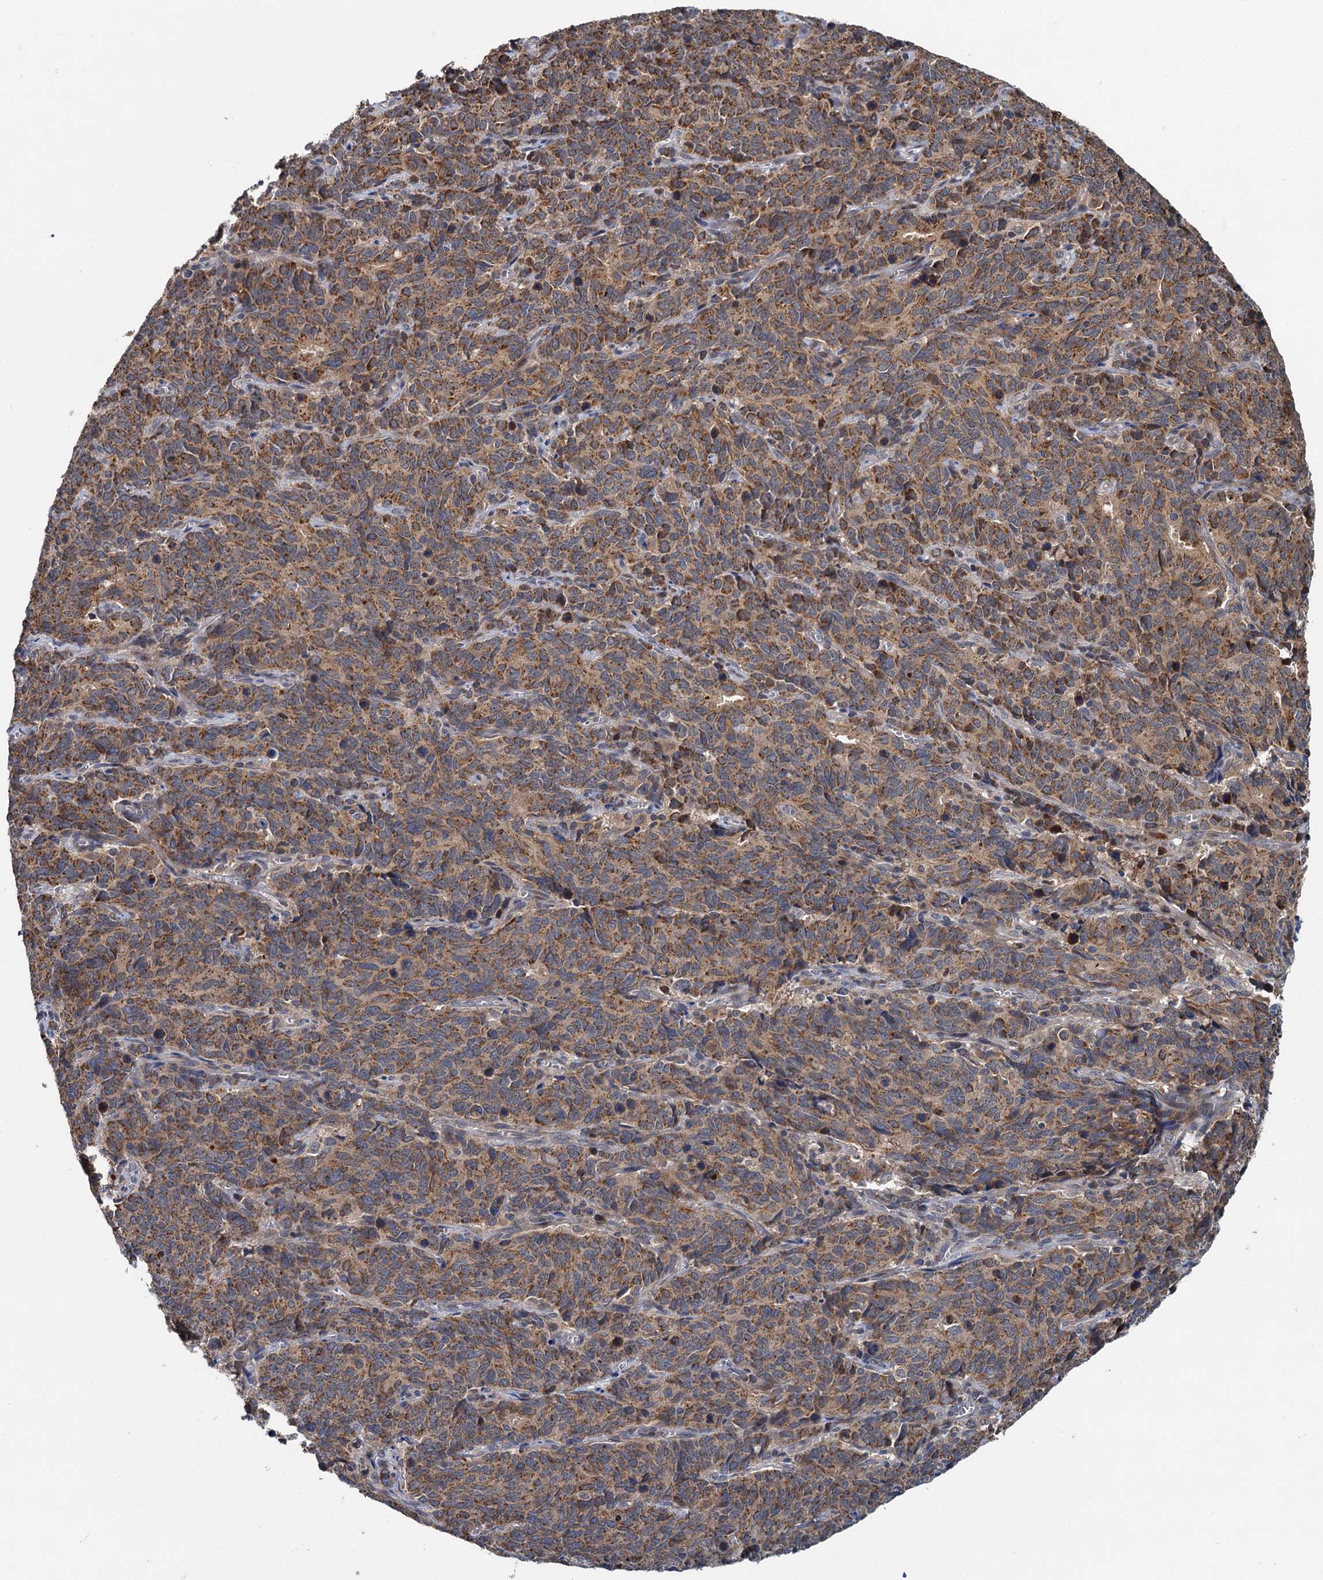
{"staining": {"intensity": "moderate", "quantity": ">75%", "location": "cytoplasmic/membranous"}, "tissue": "cervical cancer", "cell_type": "Tumor cells", "image_type": "cancer", "snomed": [{"axis": "morphology", "description": "Squamous cell carcinoma, NOS"}, {"axis": "topography", "description": "Cervix"}], "caption": "Protein expression analysis of cervical cancer demonstrates moderate cytoplasmic/membranous staining in approximately >75% of tumor cells. (Stains: DAB in brown, nuclei in blue, Microscopy: brightfield microscopy at high magnification).", "gene": "OTUB1", "patient": {"sex": "female", "age": 60}}